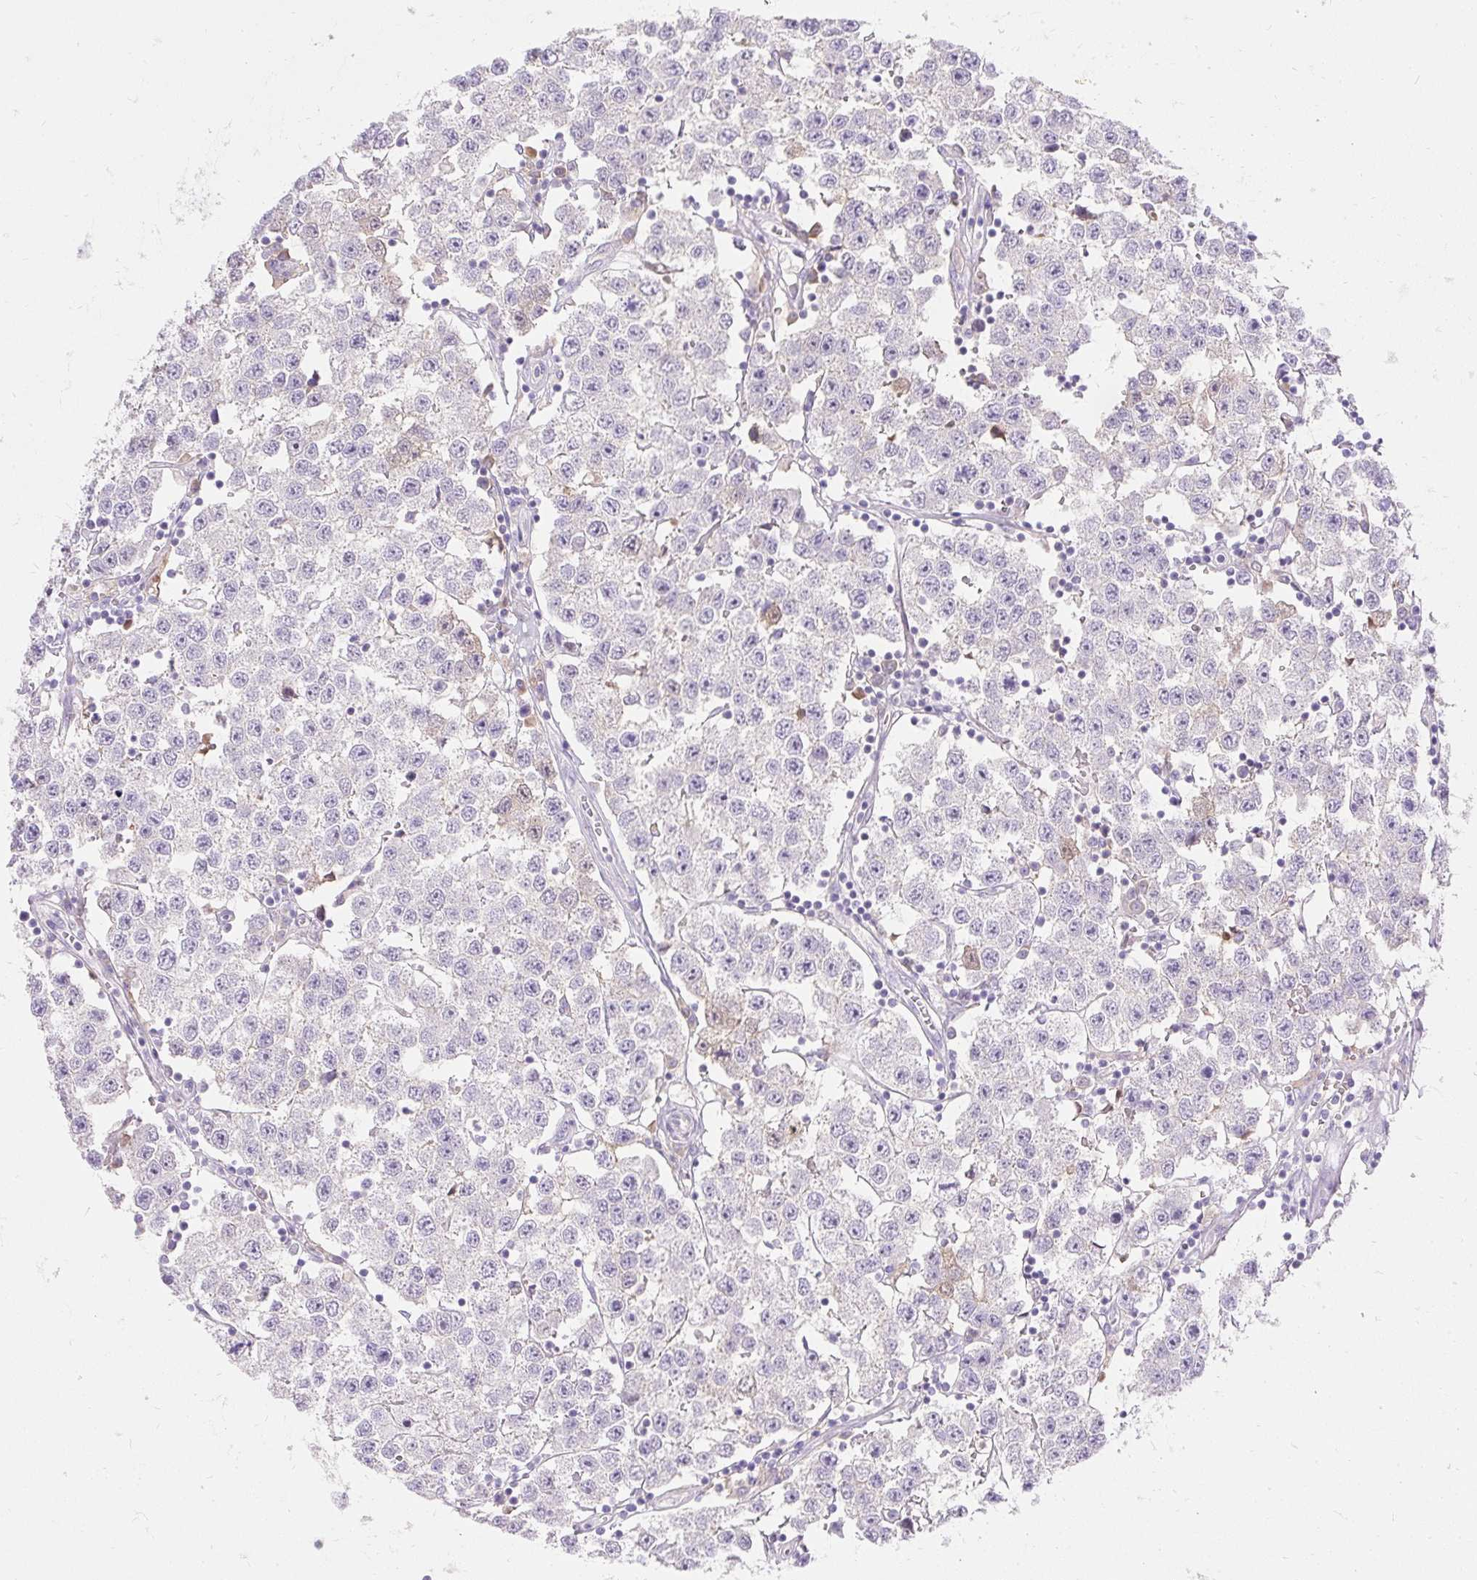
{"staining": {"intensity": "negative", "quantity": "none", "location": "none"}, "tissue": "testis cancer", "cell_type": "Tumor cells", "image_type": "cancer", "snomed": [{"axis": "morphology", "description": "Seminoma, NOS"}, {"axis": "topography", "description": "Testis"}], "caption": "This is an immunohistochemistry (IHC) micrograph of human testis cancer. There is no positivity in tumor cells.", "gene": "TMEM150C", "patient": {"sex": "male", "age": 34}}